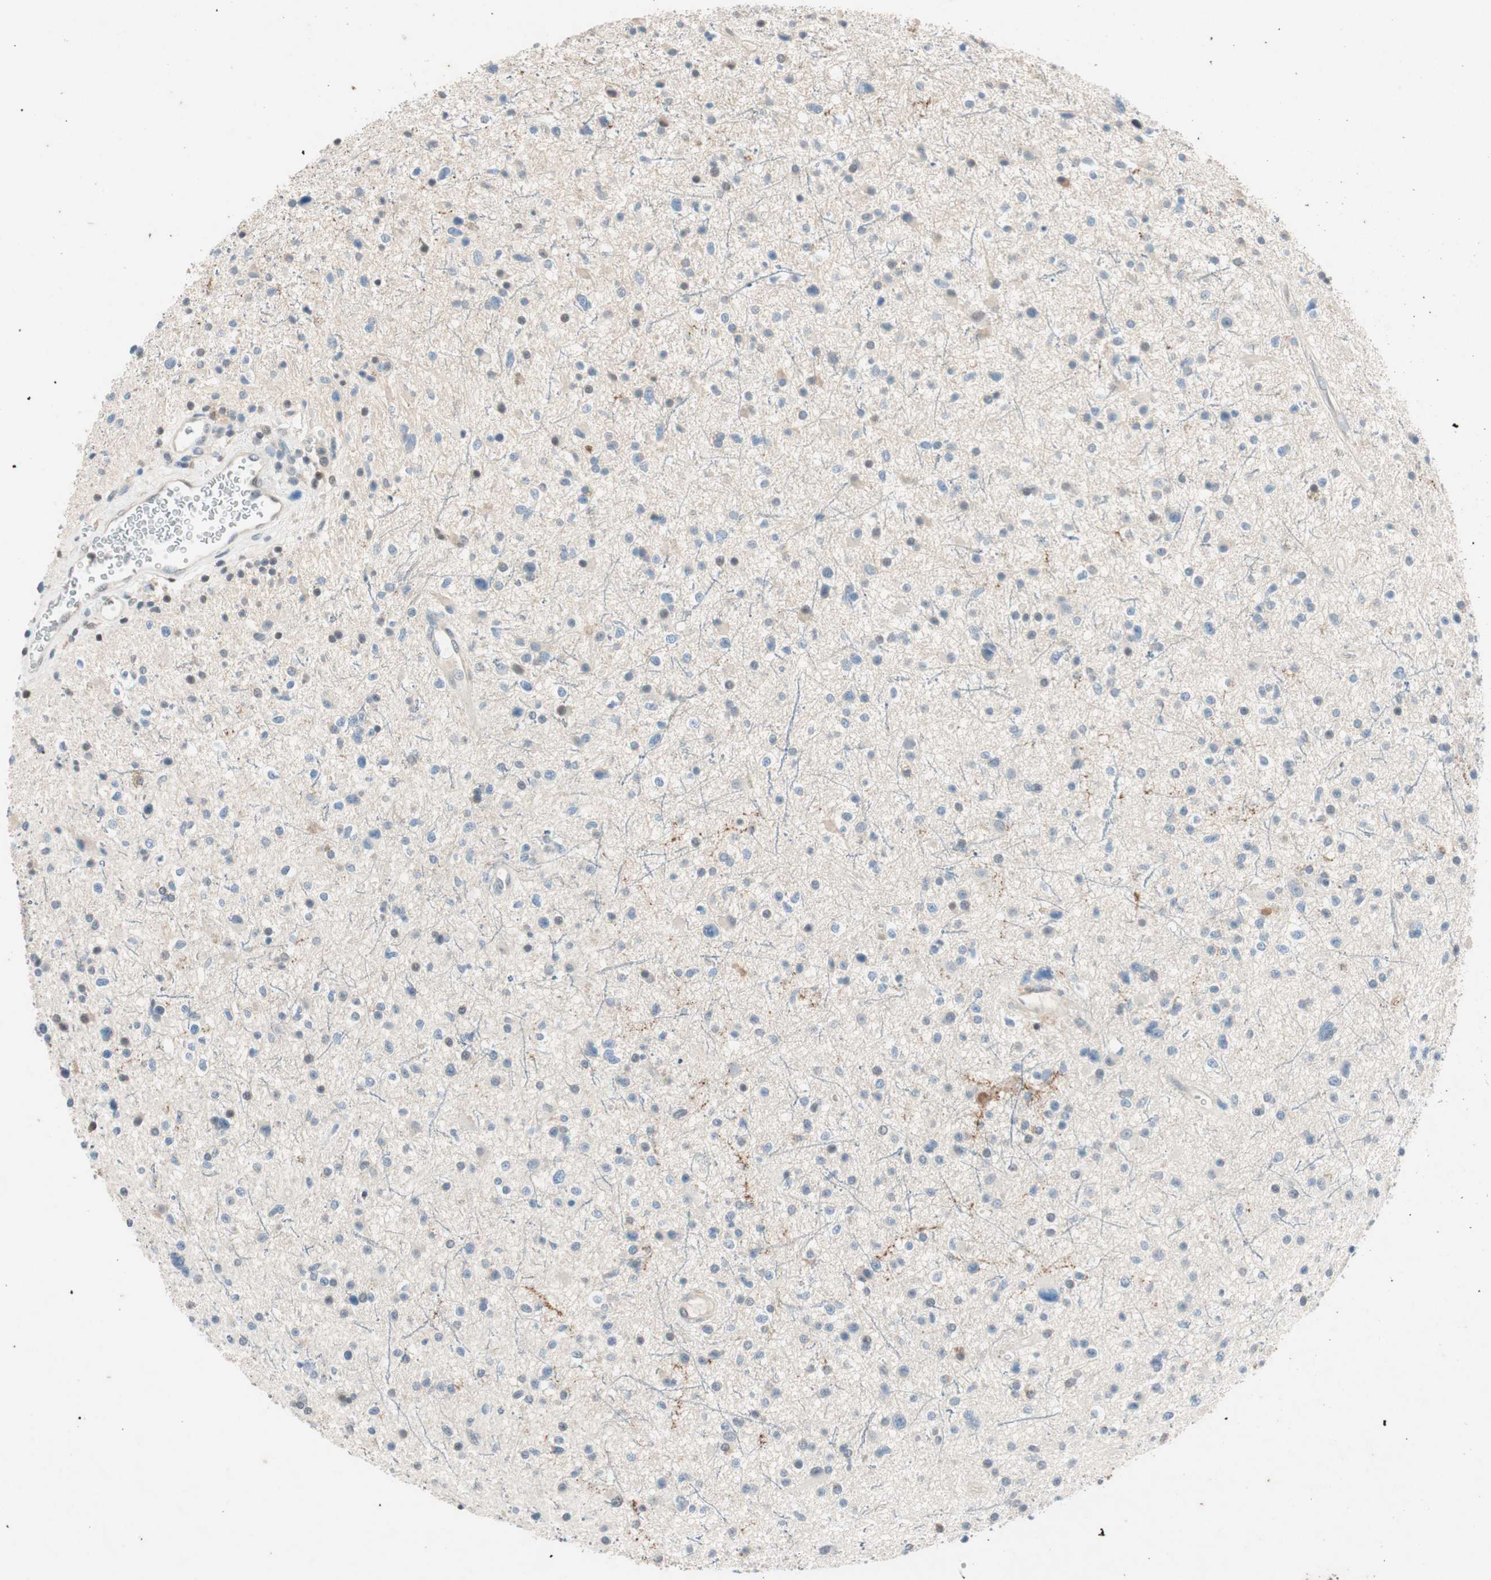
{"staining": {"intensity": "weak", "quantity": "<25%", "location": "cytoplasmic/membranous"}, "tissue": "glioma", "cell_type": "Tumor cells", "image_type": "cancer", "snomed": [{"axis": "morphology", "description": "Glioma, malignant, High grade"}, {"axis": "topography", "description": "Brain"}], "caption": "IHC histopathology image of neoplastic tissue: malignant glioma (high-grade) stained with DAB (3,3'-diaminobenzidine) displays no significant protein expression in tumor cells.", "gene": "SERPINB5", "patient": {"sex": "male", "age": 33}}